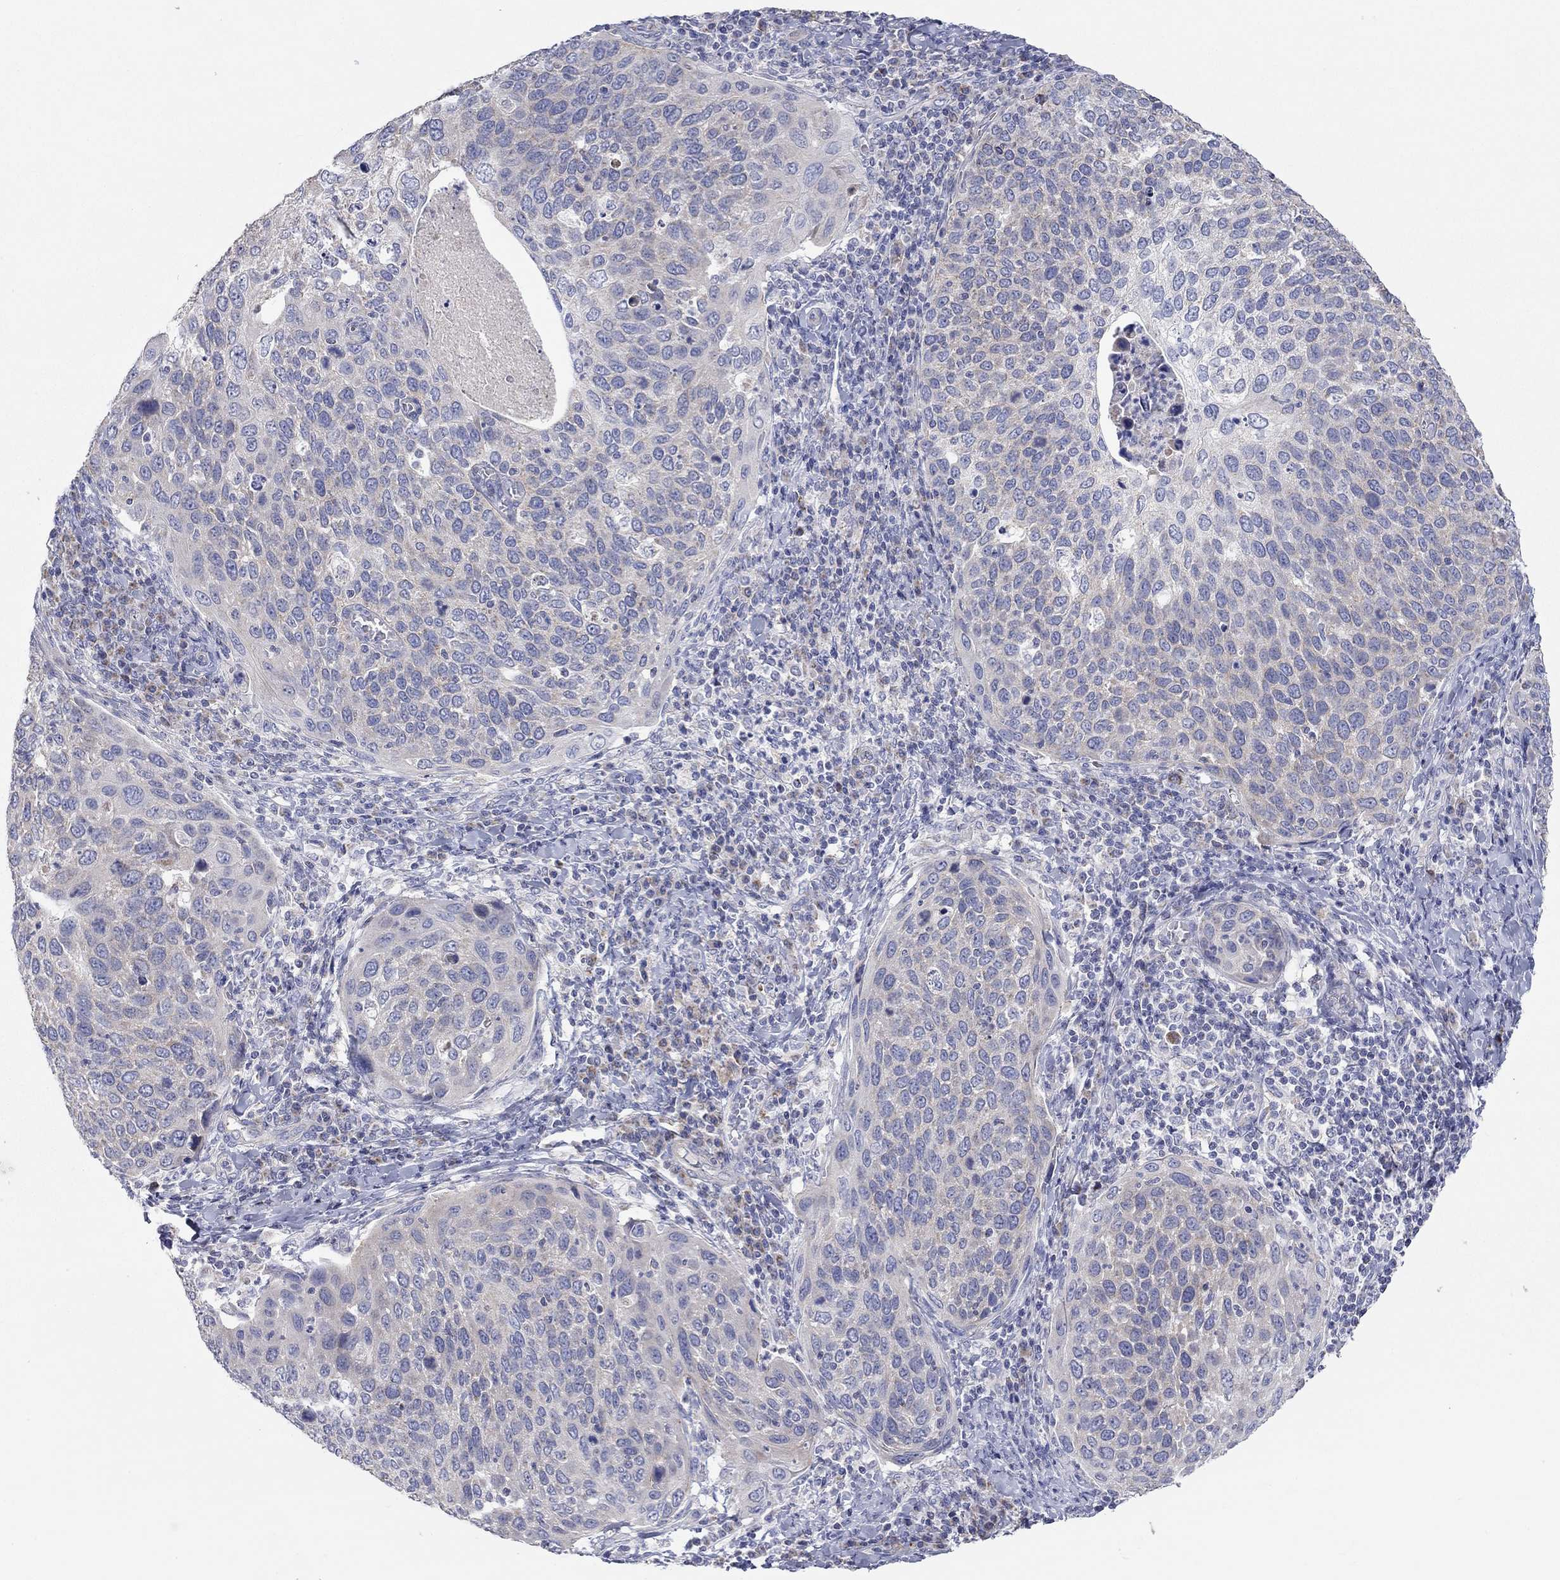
{"staining": {"intensity": "negative", "quantity": "none", "location": "none"}, "tissue": "cervical cancer", "cell_type": "Tumor cells", "image_type": "cancer", "snomed": [{"axis": "morphology", "description": "Squamous cell carcinoma, NOS"}, {"axis": "topography", "description": "Cervix"}], "caption": "Tumor cells show no significant positivity in cervical squamous cell carcinoma. Nuclei are stained in blue.", "gene": "RCAN1", "patient": {"sex": "female", "age": 54}}